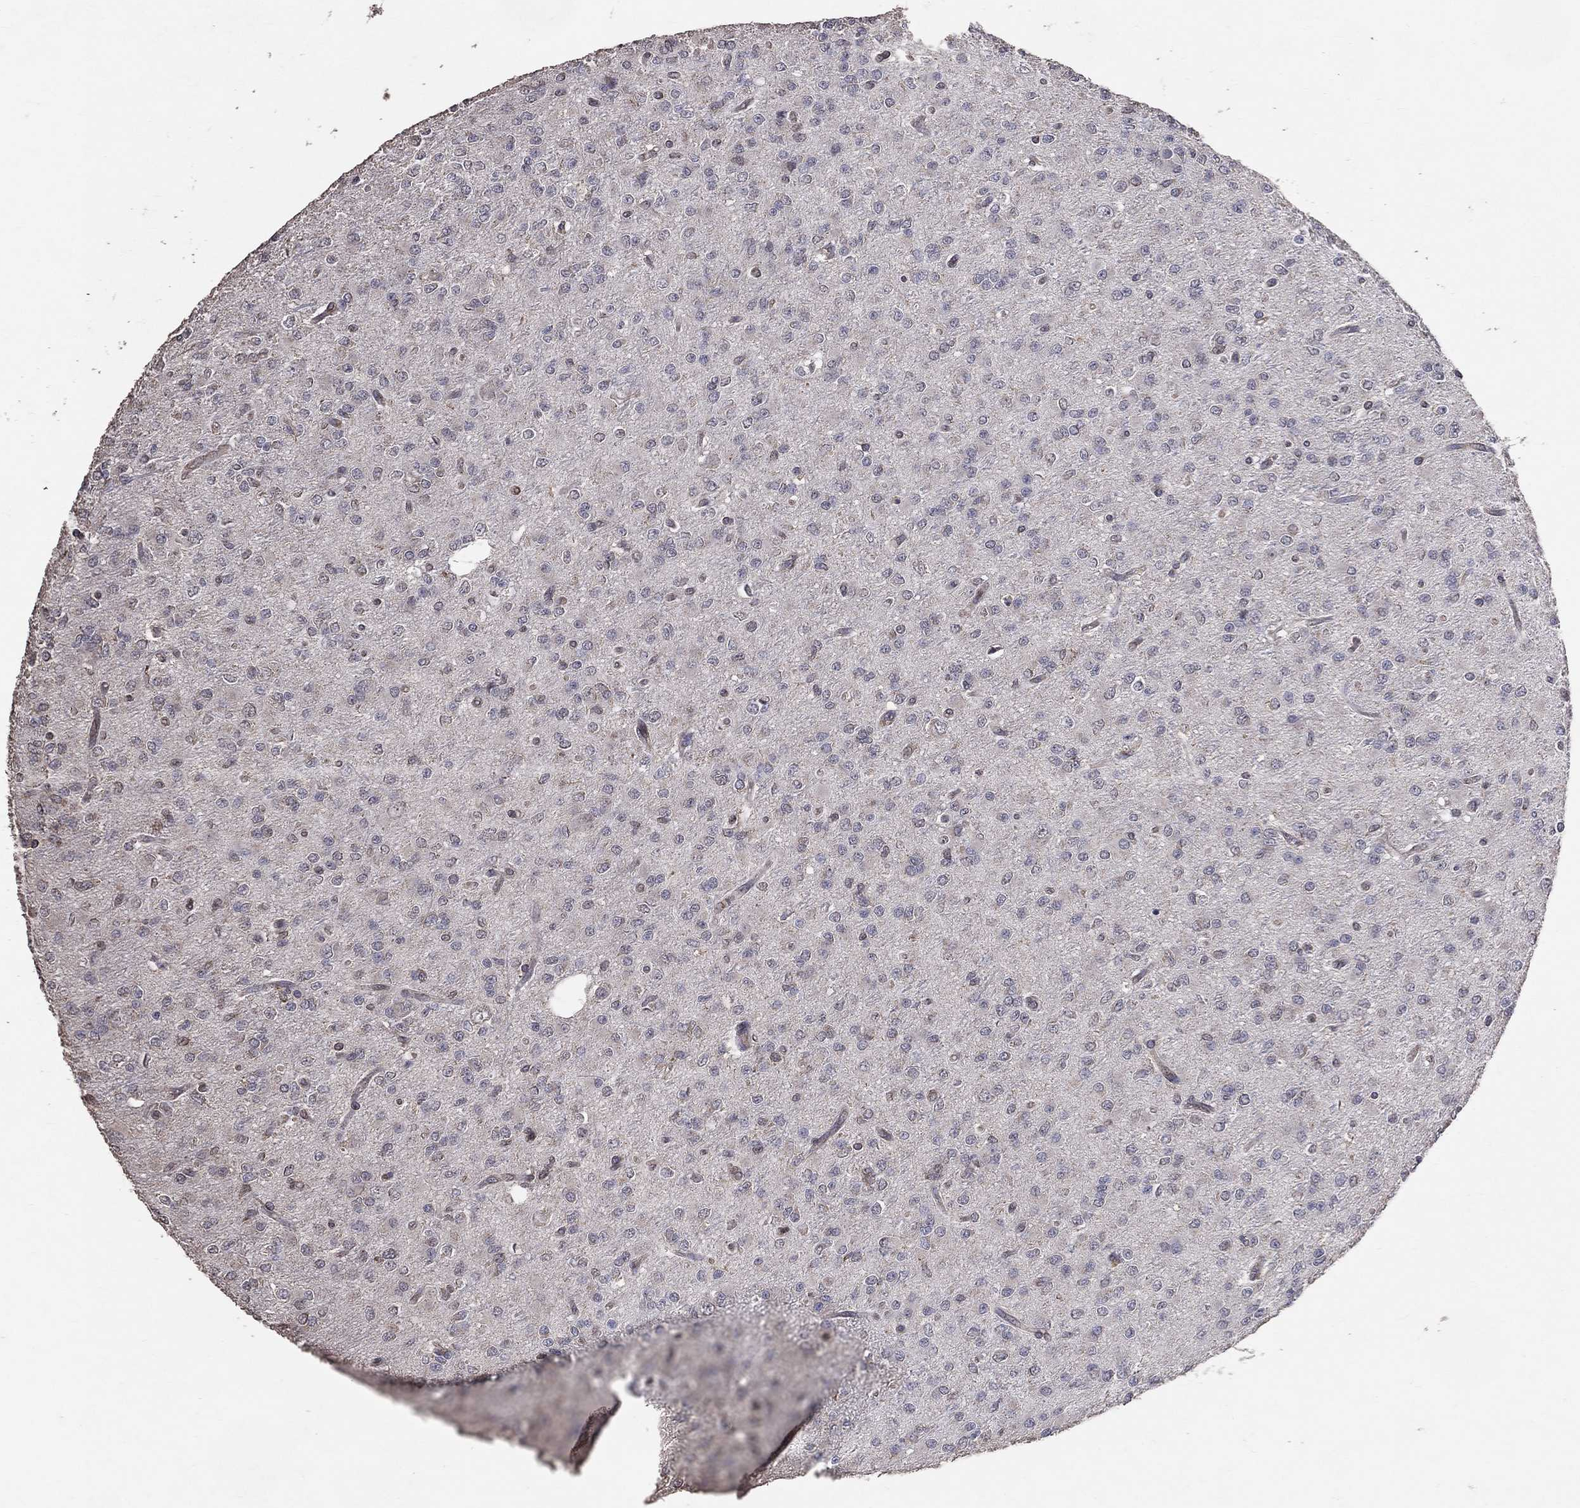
{"staining": {"intensity": "negative", "quantity": "none", "location": "none"}, "tissue": "glioma", "cell_type": "Tumor cells", "image_type": "cancer", "snomed": [{"axis": "morphology", "description": "Glioma, malignant, Low grade"}, {"axis": "topography", "description": "Brain"}], "caption": "Malignant glioma (low-grade) was stained to show a protein in brown. There is no significant expression in tumor cells.", "gene": "LY6K", "patient": {"sex": "male", "age": 27}}